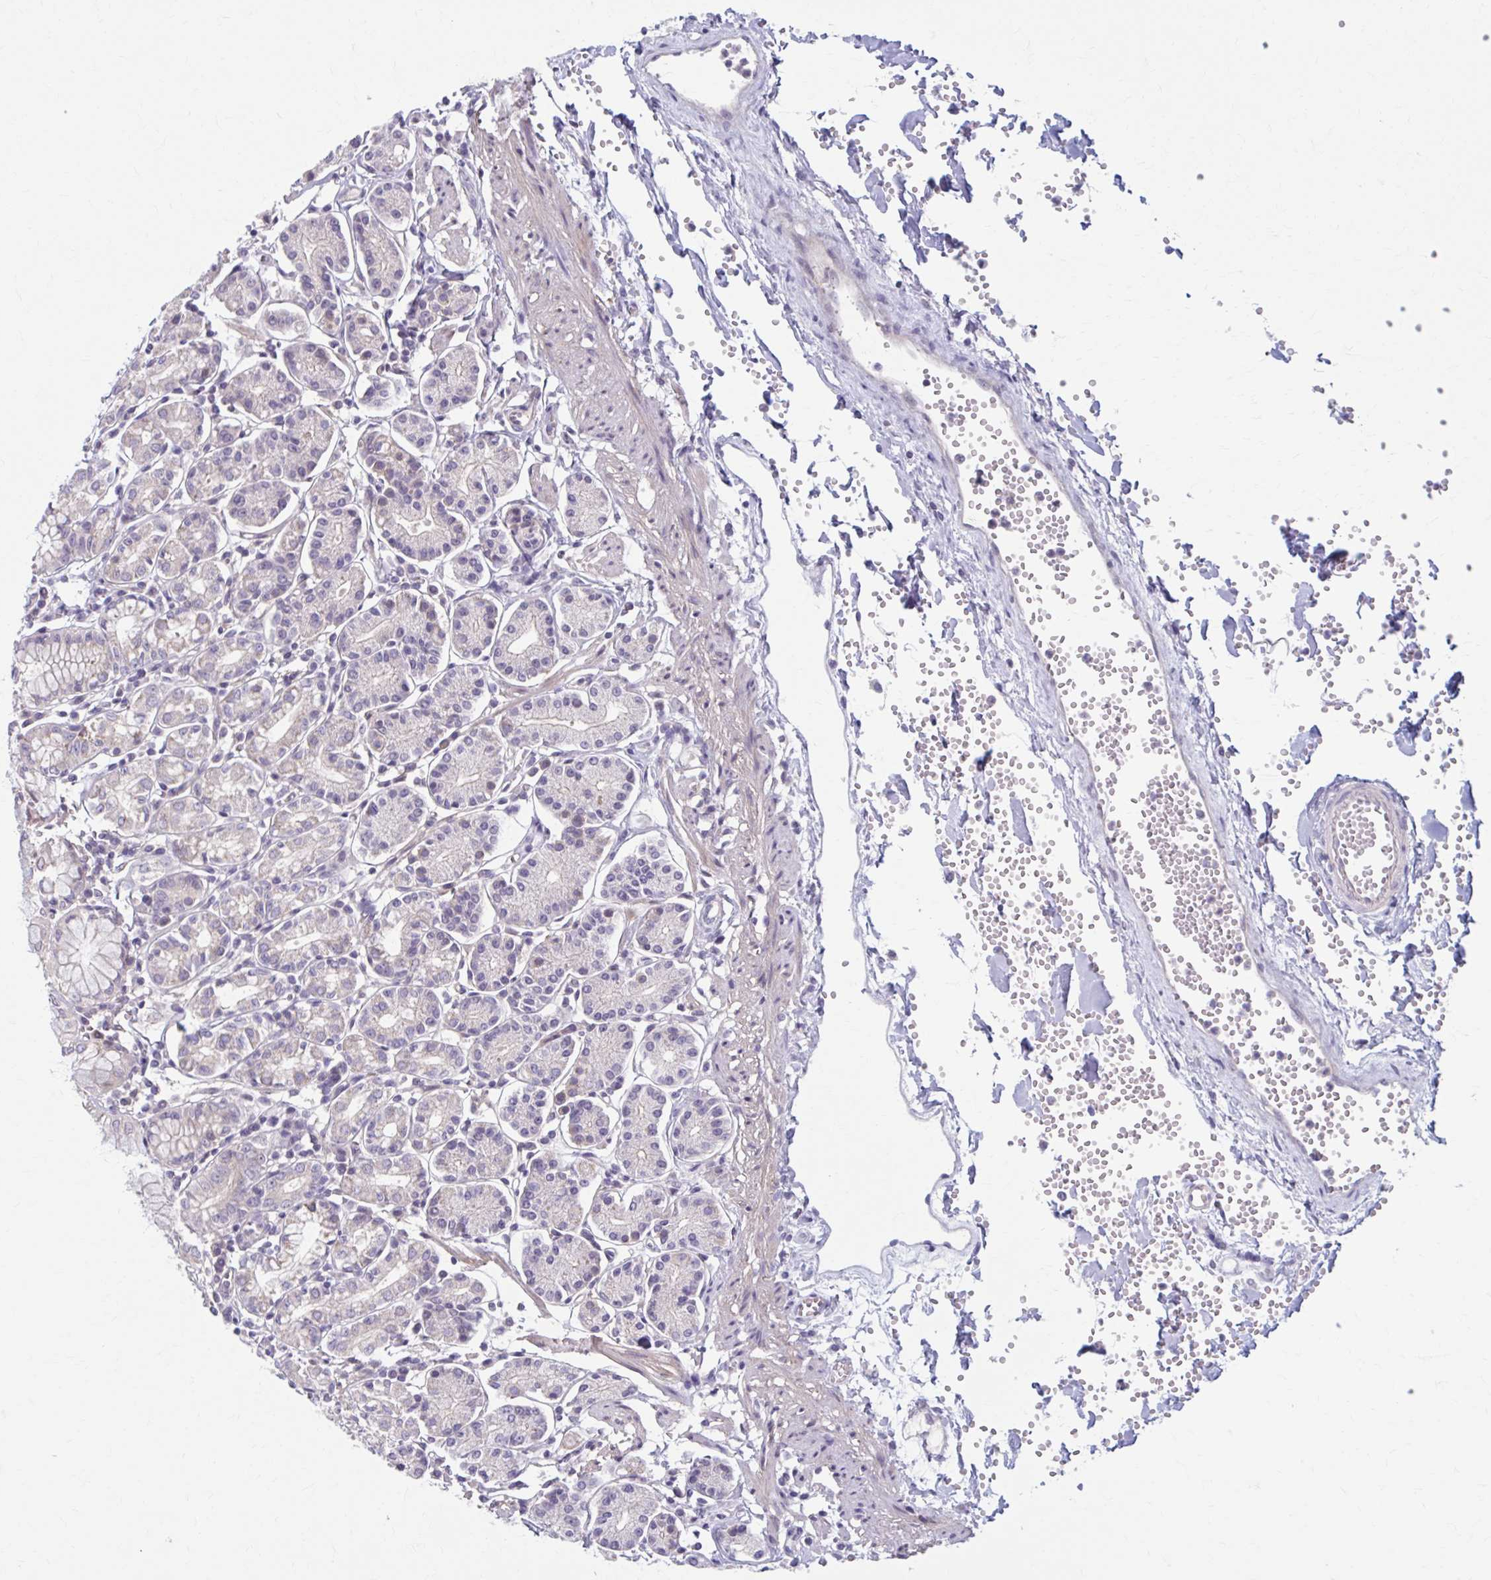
{"staining": {"intensity": "moderate", "quantity": "<25%", "location": "cytoplasmic/membranous,nuclear"}, "tissue": "stomach", "cell_type": "Glandular cells", "image_type": "normal", "snomed": [{"axis": "morphology", "description": "Normal tissue, NOS"}, {"axis": "topography", "description": "Stomach"}], "caption": "Protein analysis of benign stomach exhibits moderate cytoplasmic/membranous,nuclear expression in about <25% of glandular cells. The staining is performed using DAB (3,3'-diaminobenzidine) brown chromogen to label protein expression. The nuclei are counter-stained blue using hematoxylin.", "gene": "CHST3", "patient": {"sex": "female", "age": 62}}